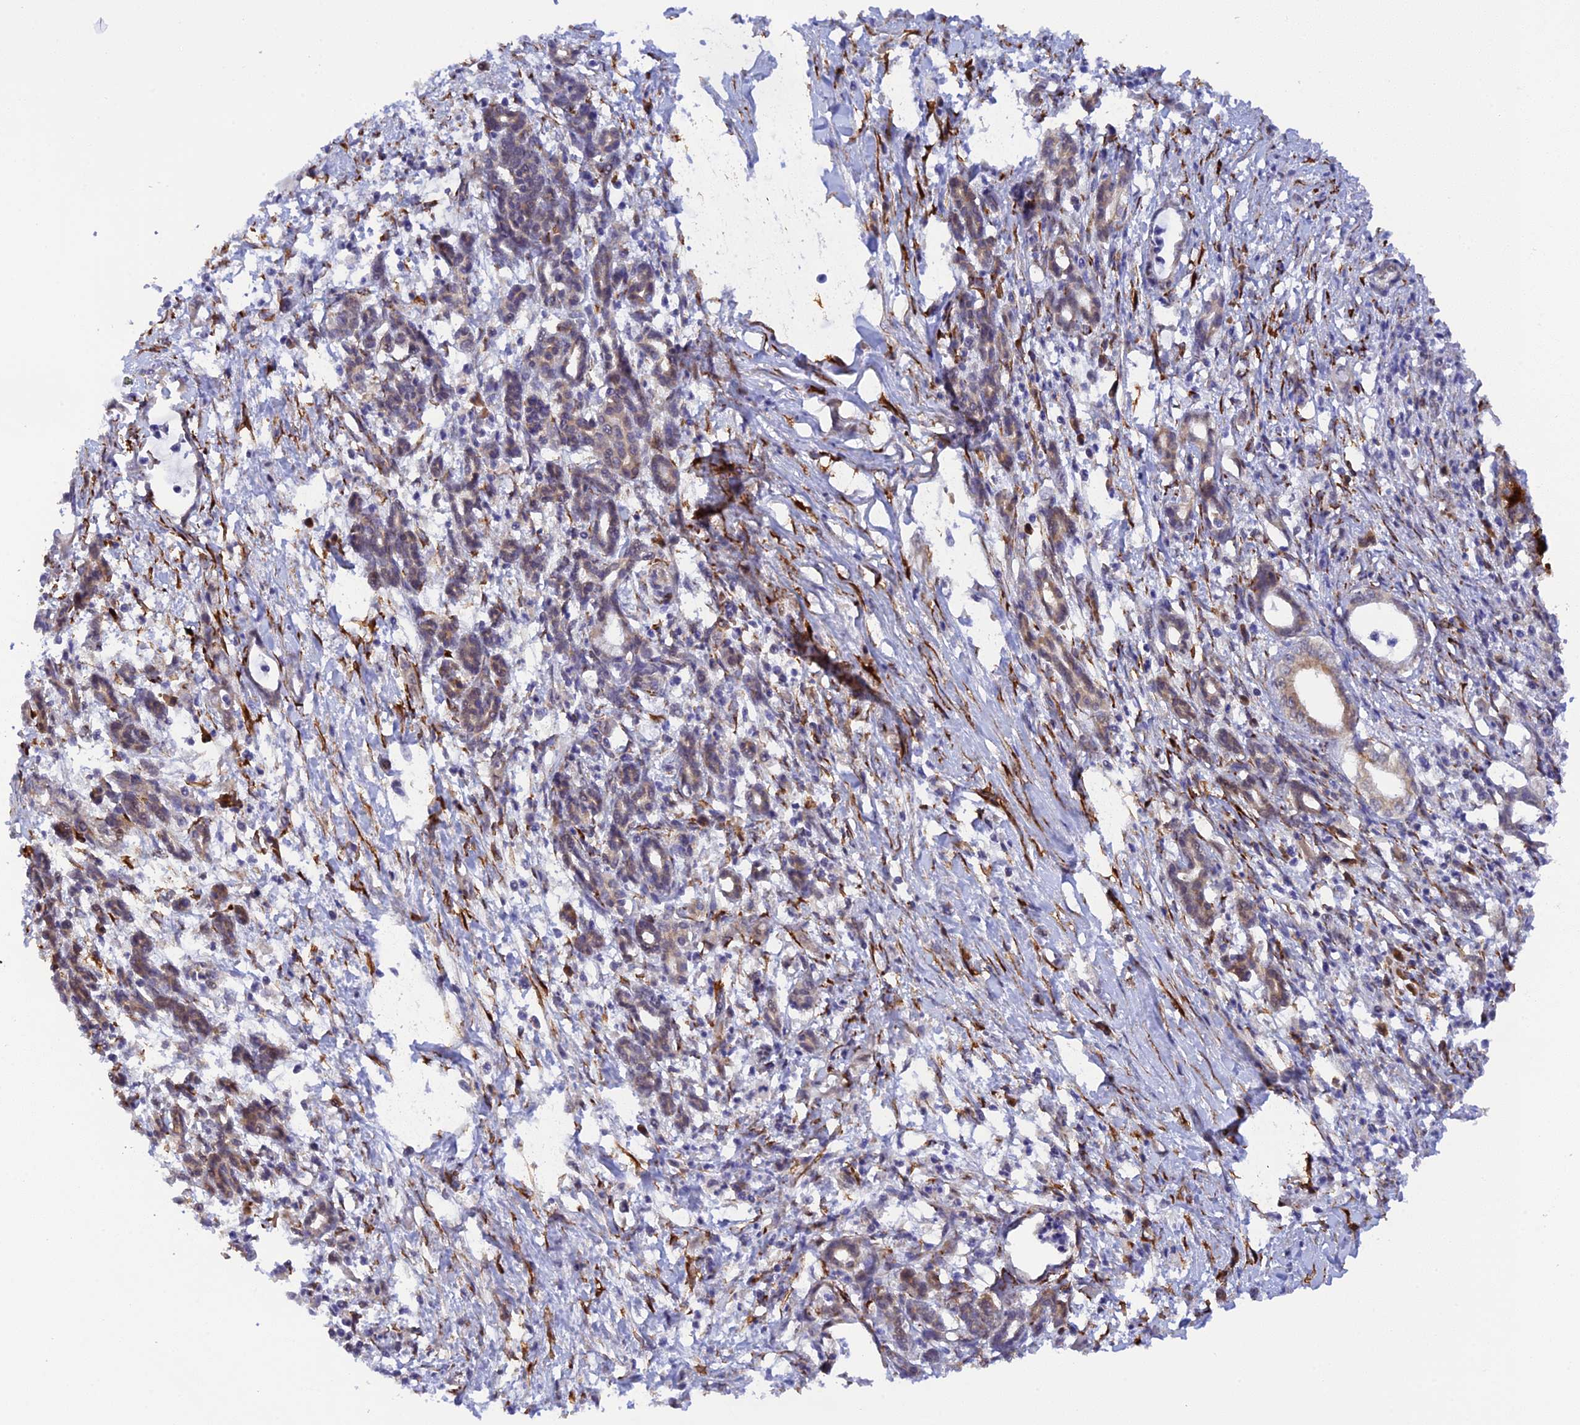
{"staining": {"intensity": "weak", "quantity": "<25%", "location": "cytoplasmic/membranous"}, "tissue": "pancreatic cancer", "cell_type": "Tumor cells", "image_type": "cancer", "snomed": [{"axis": "morphology", "description": "Adenocarcinoma, NOS"}, {"axis": "topography", "description": "Pancreas"}], "caption": "An immunohistochemistry micrograph of pancreatic cancer (adenocarcinoma) is shown. There is no staining in tumor cells of pancreatic cancer (adenocarcinoma). (Brightfield microscopy of DAB IHC at high magnification).", "gene": "P3H3", "patient": {"sex": "female", "age": 55}}